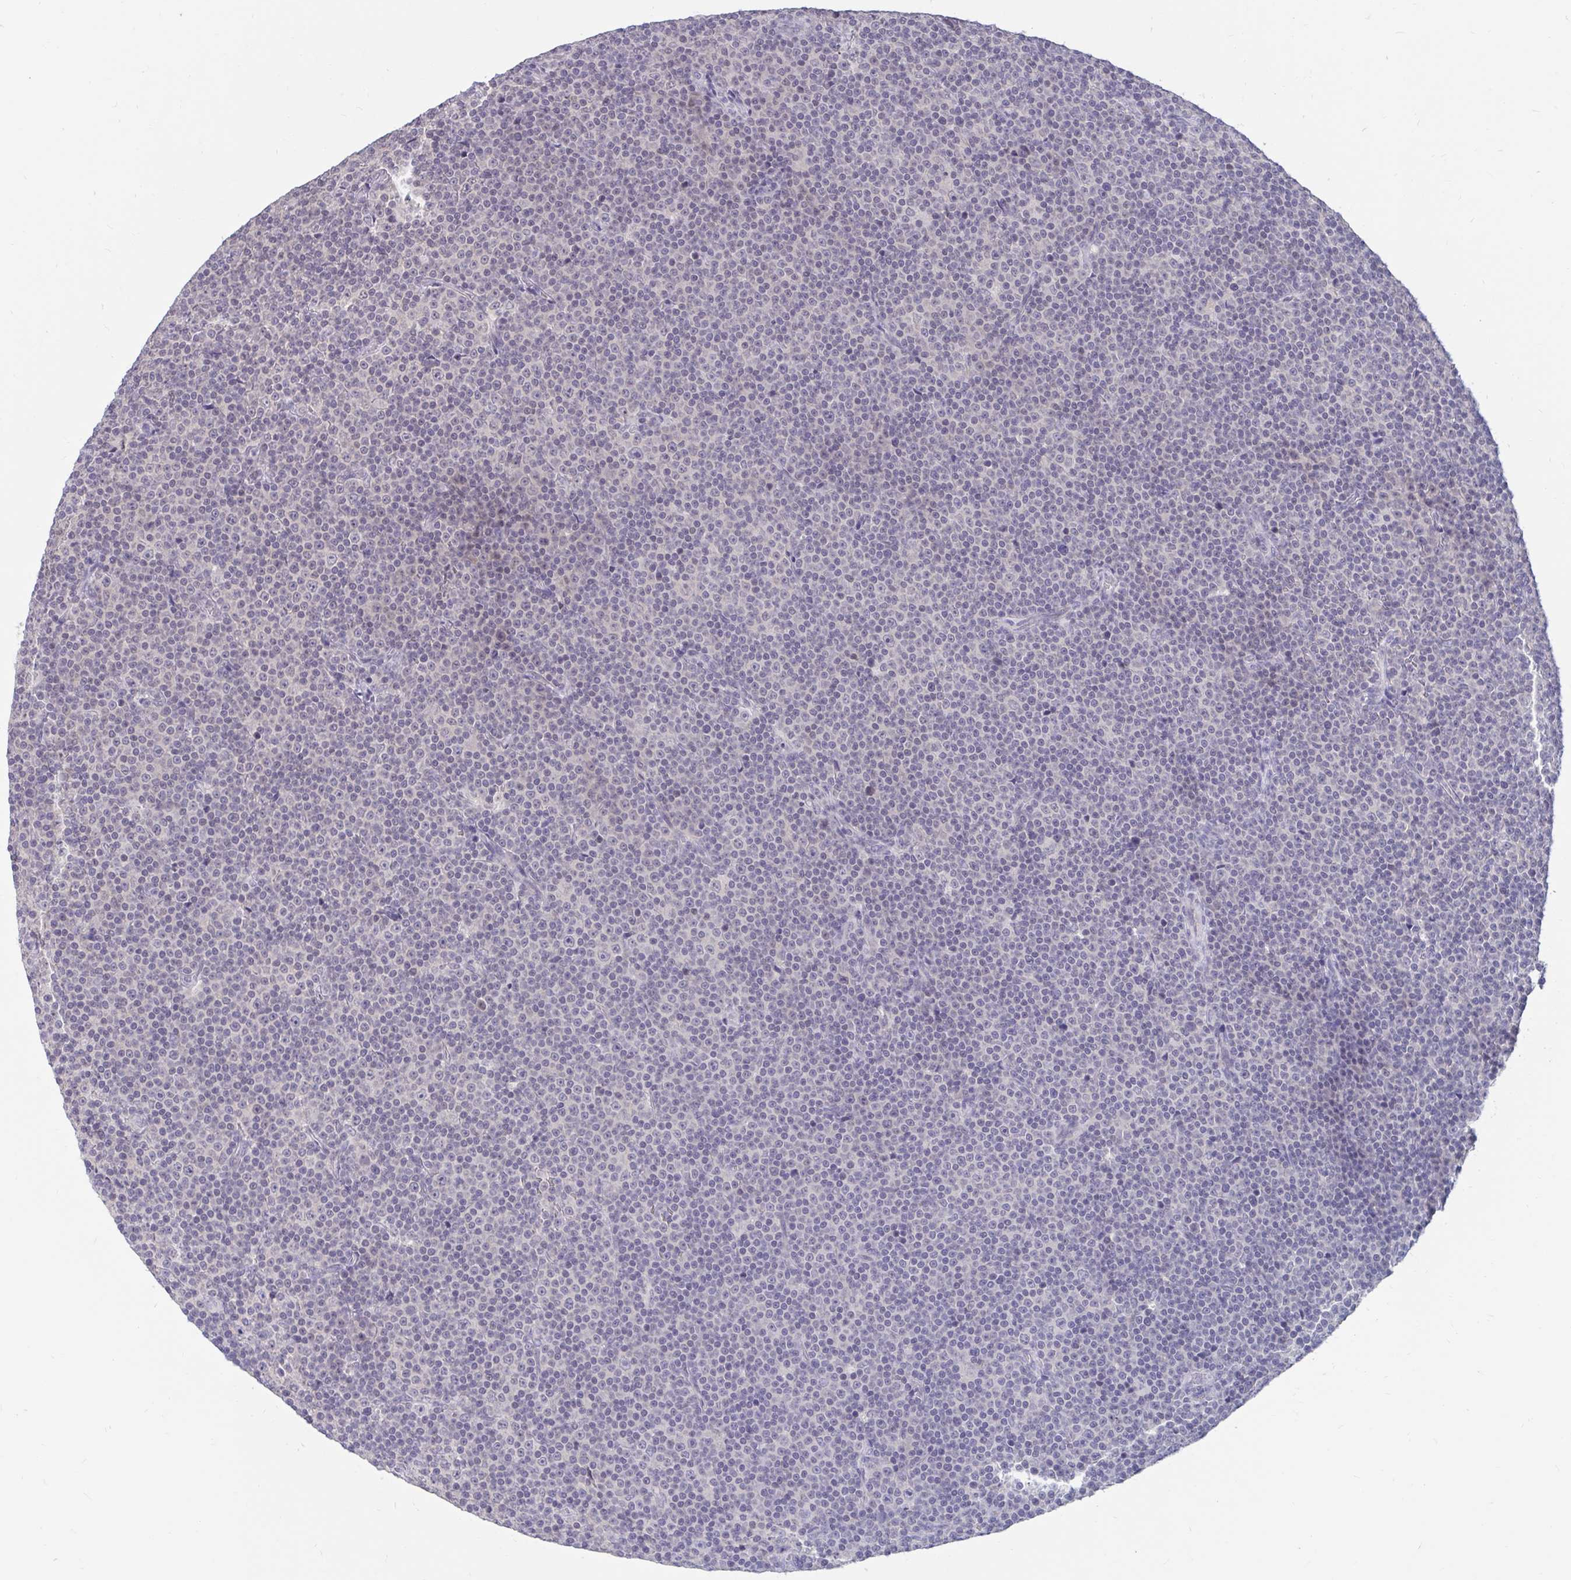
{"staining": {"intensity": "negative", "quantity": "none", "location": "none"}, "tissue": "lymphoma", "cell_type": "Tumor cells", "image_type": "cancer", "snomed": [{"axis": "morphology", "description": "Malignant lymphoma, non-Hodgkin's type, Low grade"}, {"axis": "topography", "description": "Lymph node"}], "caption": "Immunohistochemistry photomicrograph of lymphoma stained for a protein (brown), which reveals no positivity in tumor cells. (DAB (3,3'-diaminobenzidine) immunohistochemistry (IHC), high magnification).", "gene": "ARPP19", "patient": {"sex": "female", "age": 67}}